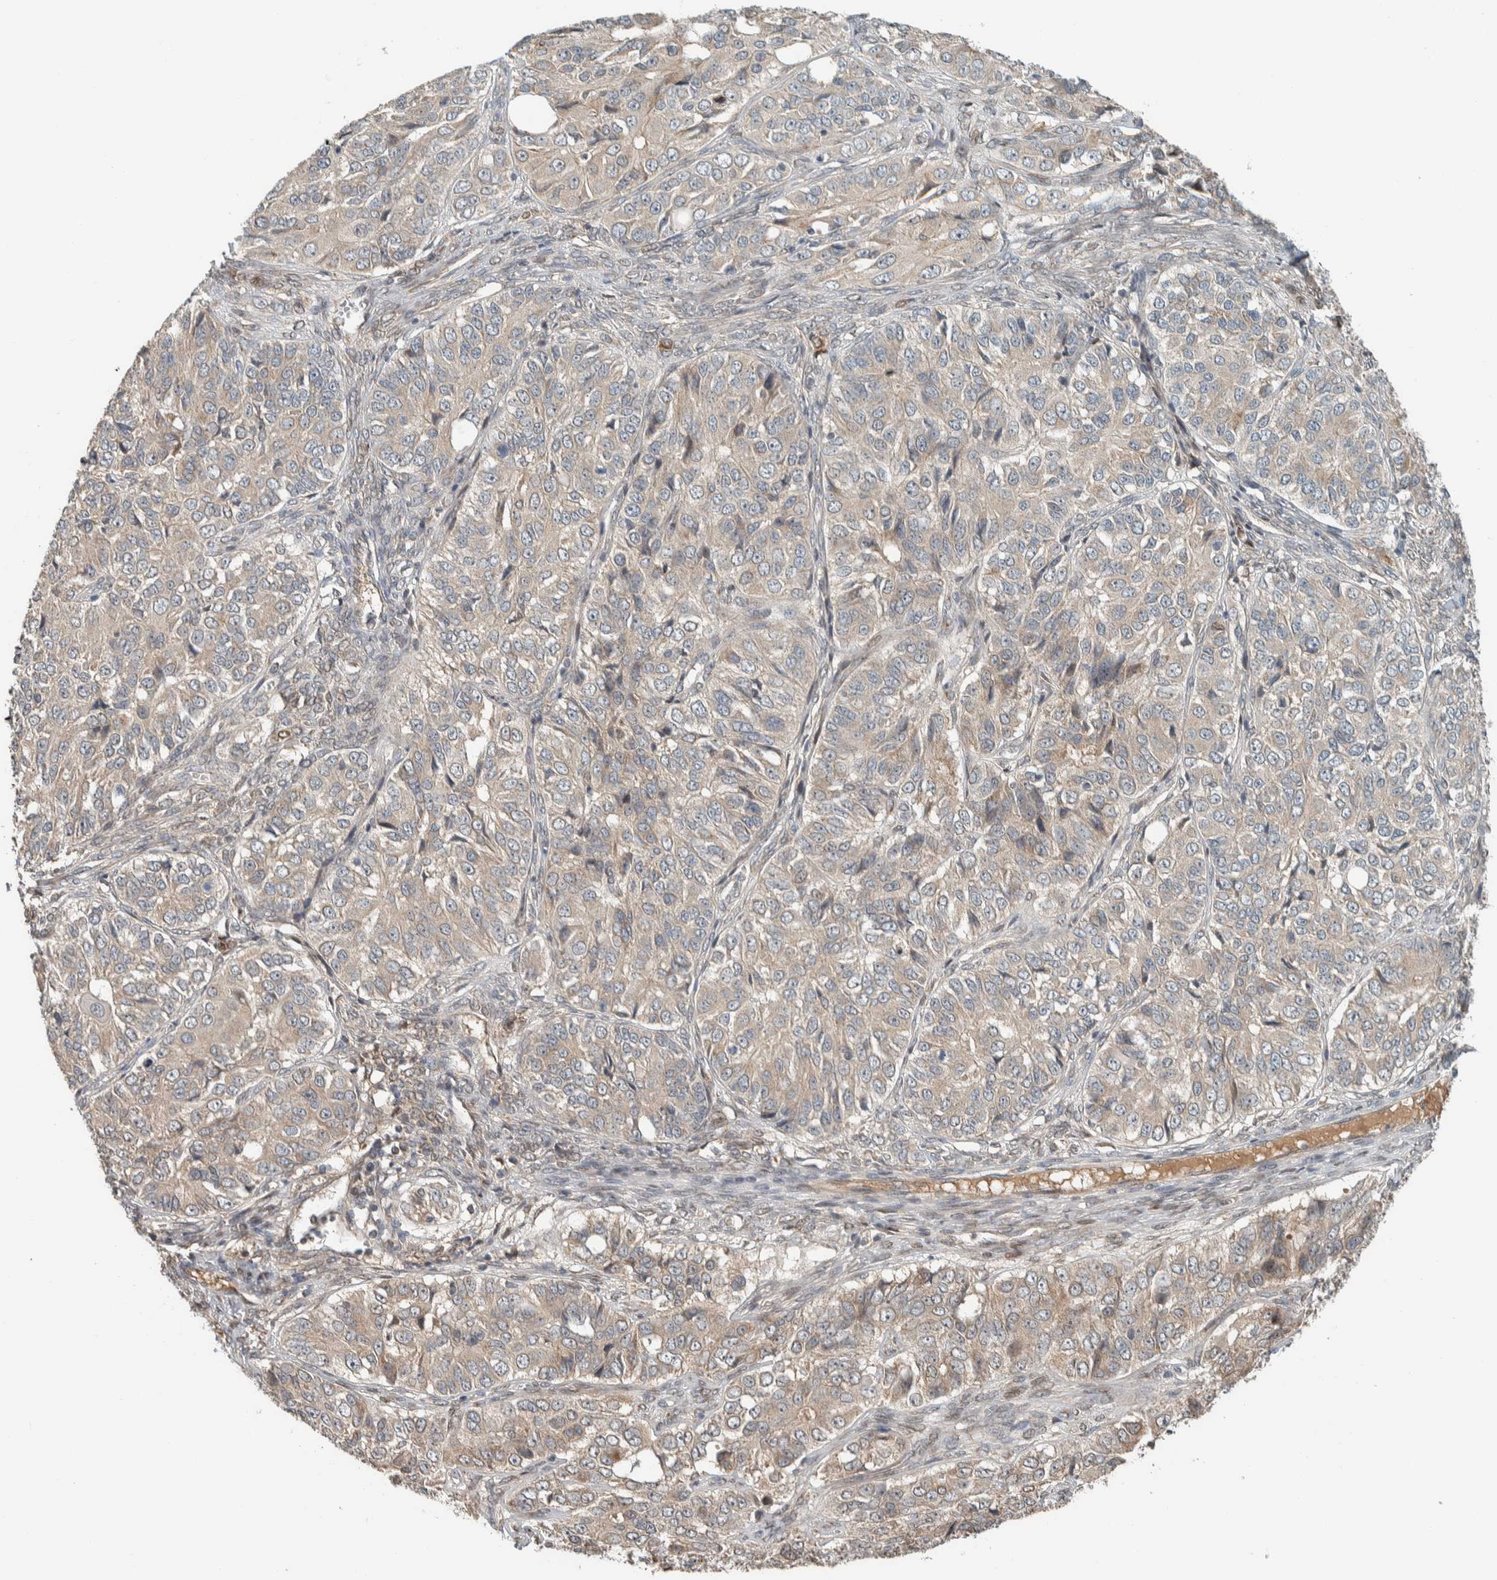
{"staining": {"intensity": "weak", "quantity": "<25%", "location": "cytoplasmic/membranous"}, "tissue": "ovarian cancer", "cell_type": "Tumor cells", "image_type": "cancer", "snomed": [{"axis": "morphology", "description": "Carcinoma, endometroid"}, {"axis": "topography", "description": "Ovary"}], "caption": "Immunohistochemical staining of human ovarian cancer exhibits no significant positivity in tumor cells. Brightfield microscopy of immunohistochemistry stained with DAB (3,3'-diaminobenzidine) (brown) and hematoxylin (blue), captured at high magnification.", "gene": "NBR1", "patient": {"sex": "female", "age": 51}}